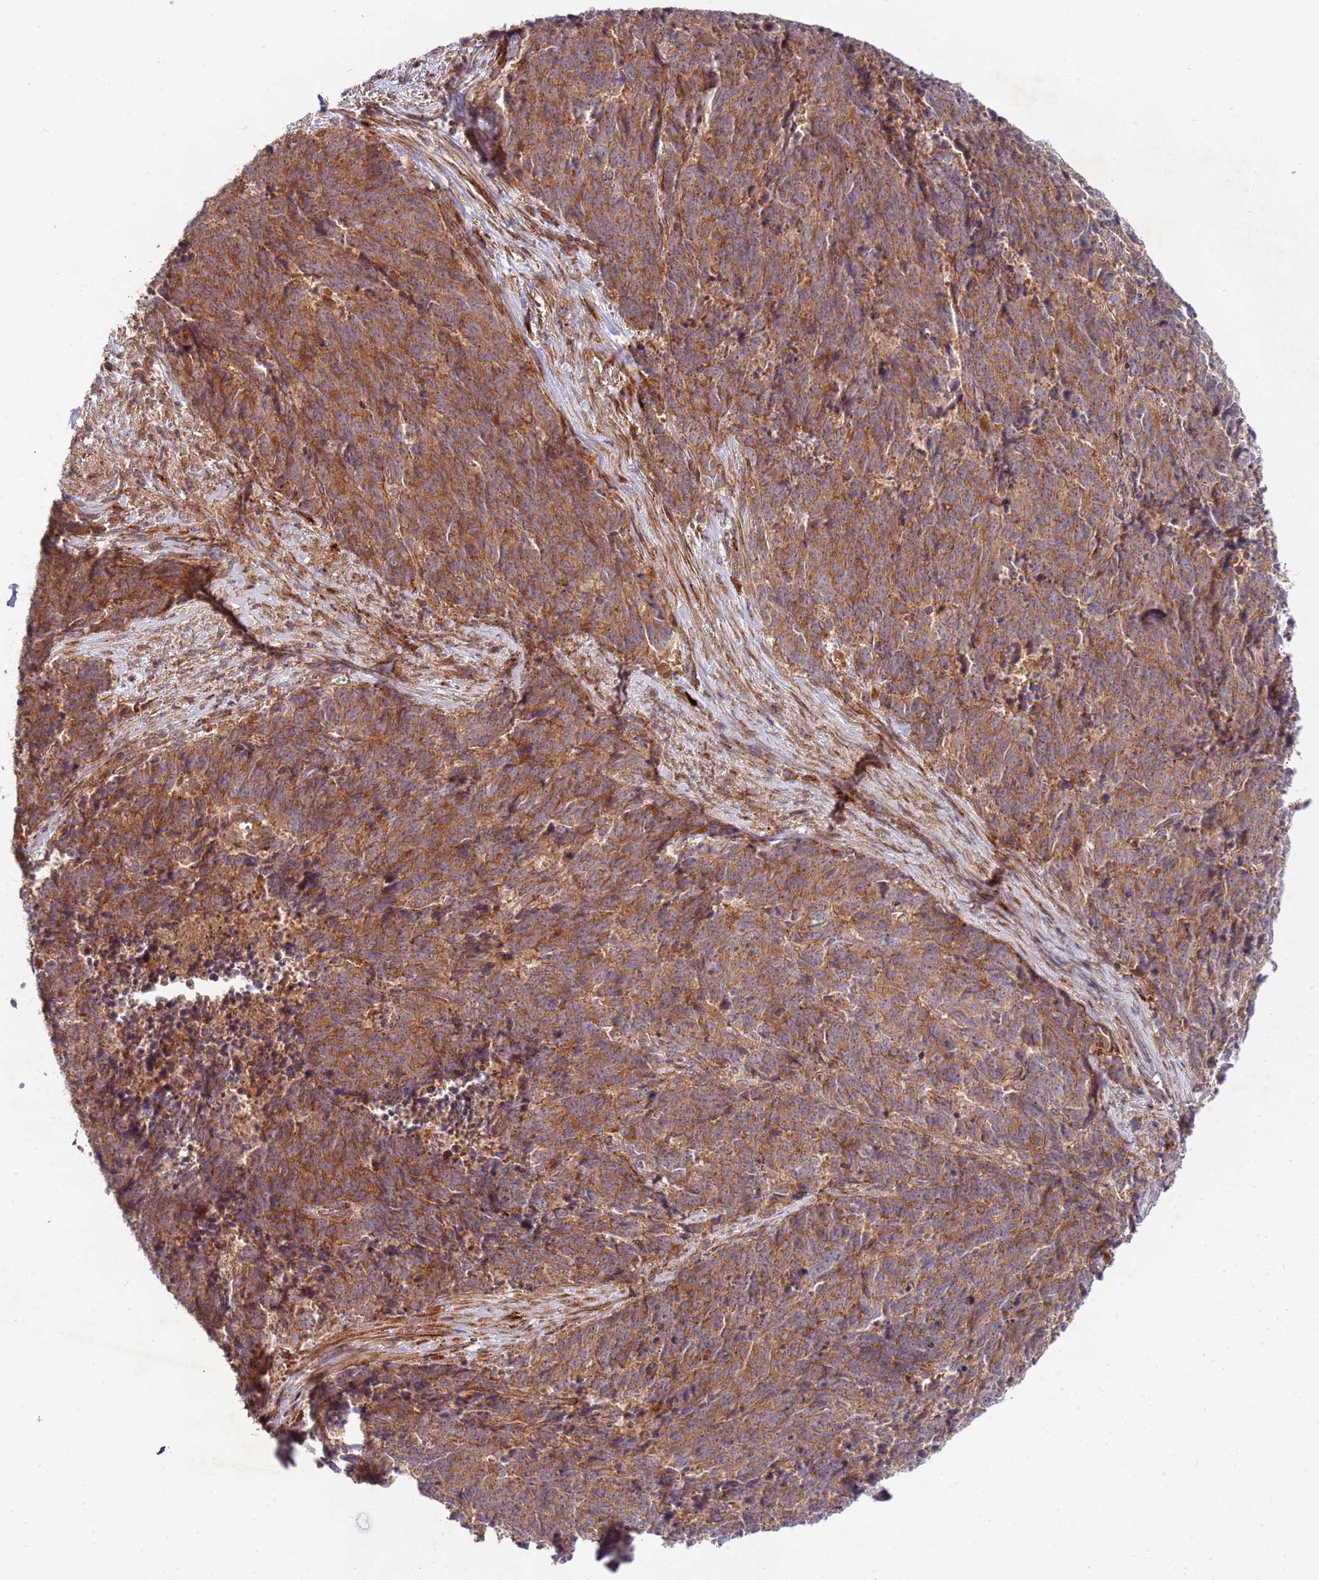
{"staining": {"intensity": "moderate", "quantity": ">75%", "location": "cytoplasmic/membranous"}, "tissue": "cervical cancer", "cell_type": "Tumor cells", "image_type": "cancer", "snomed": [{"axis": "morphology", "description": "Squamous cell carcinoma, NOS"}, {"axis": "topography", "description": "Cervix"}], "caption": "Cervical cancer was stained to show a protein in brown. There is medium levels of moderate cytoplasmic/membranous staining in about >75% of tumor cells. The staining was performed using DAB (3,3'-diaminobenzidine) to visualize the protein expression in brown, while the nuclei were stained in blue with hematoxylin (Magnification: 20x).", "gene": "ZNF624", "patient": {"sex": "female", "age": 29}}